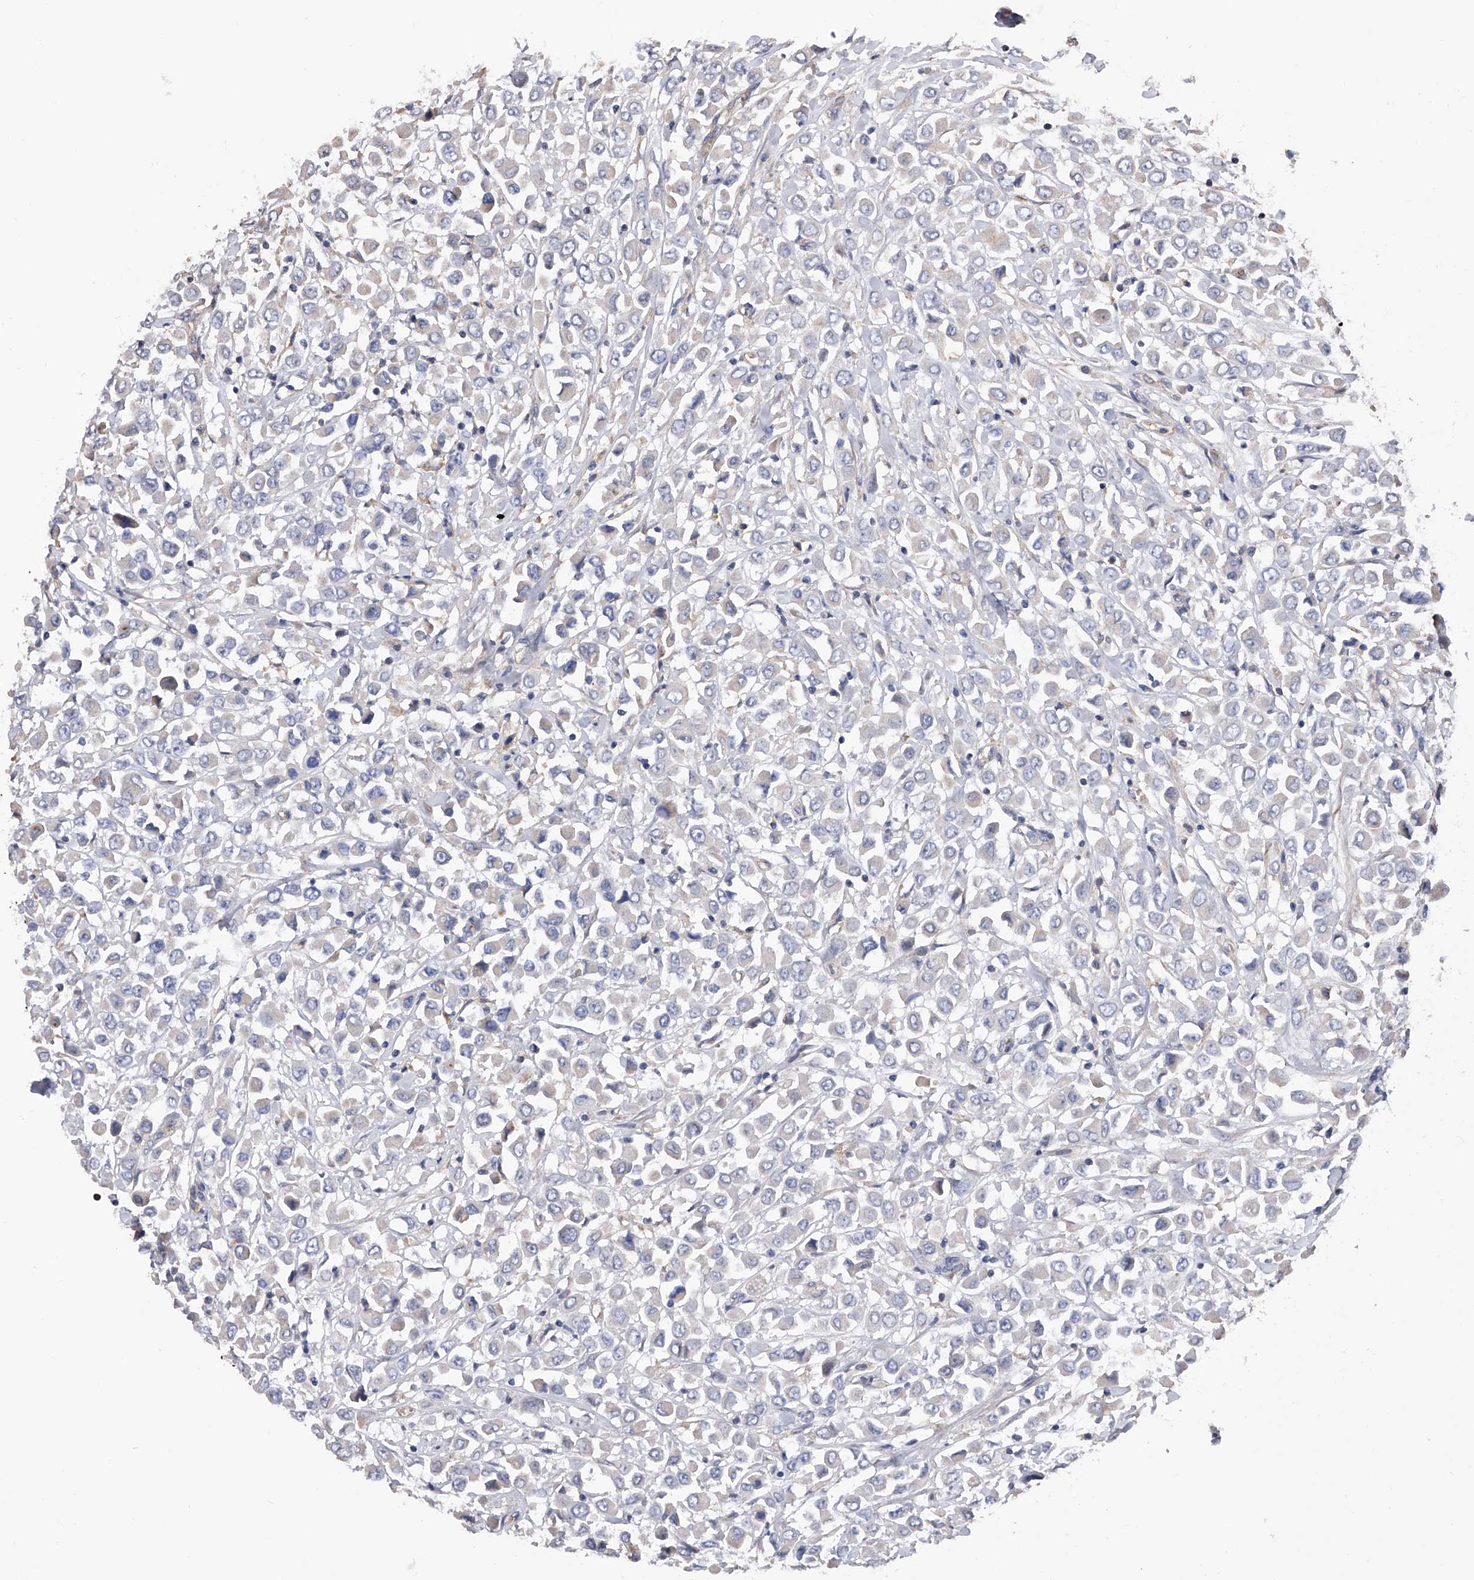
{"staining": {"intensity": "negative", "quantity": "none", "location": "none"}, "tissue": "breast cancer", "cell_type": "Tumor cells", "image_type": "cancer", "snomed": [{"axis": "morphology", "description": "Duct carcinoma"}, {"axis": "topography", "description": "Breast"}], "caption": "DAB (3,3'-diaminobenzidine) immunohistochemical staining of infiltrating ductal carcinoma (breast) reveals no significant positivity in tumor cells.", "gene": "RWDD2A", "patient": {"sex": "female", "age": 61}}